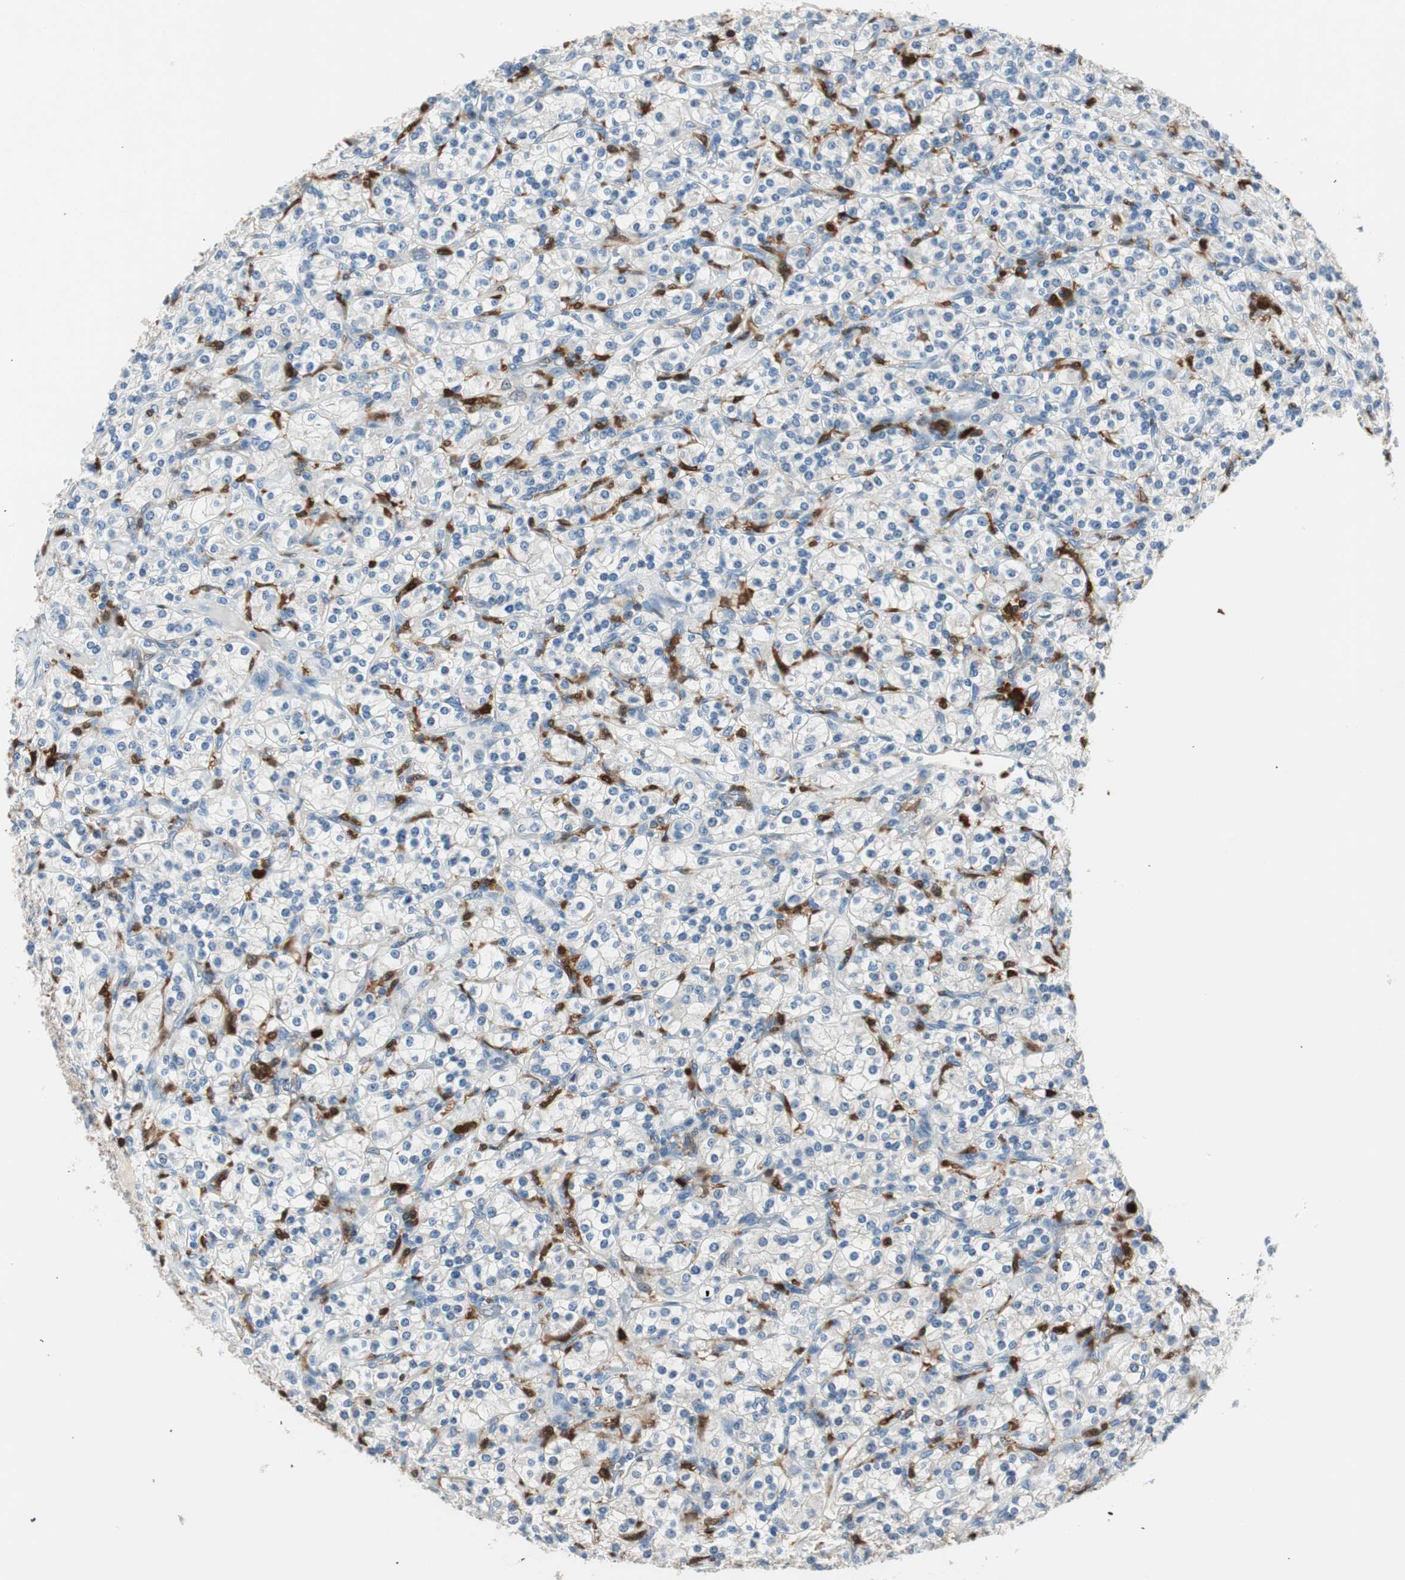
{"staining": {"intensity": "negative", "quantity": "none", "location": "none"}, "tissue": "renal cancer", "cell_type": "Tumor cells", "image_type": "cancer", "snomed": [{"axis": "morphology", "description": "Adenocarcinoma, NOS"}, {"axis": "topography", "description": "Kidney"}], "caption": "DAB (3,3'-diaminobenzidine) immunohistochemical staining of human adenocarcinoma (renal) shows no significant expression in tumor cells. (IHC, brightfield microscopy, high magnification).", "gene": "COTL1", "patient": {"sex": "male", "age": 77}}